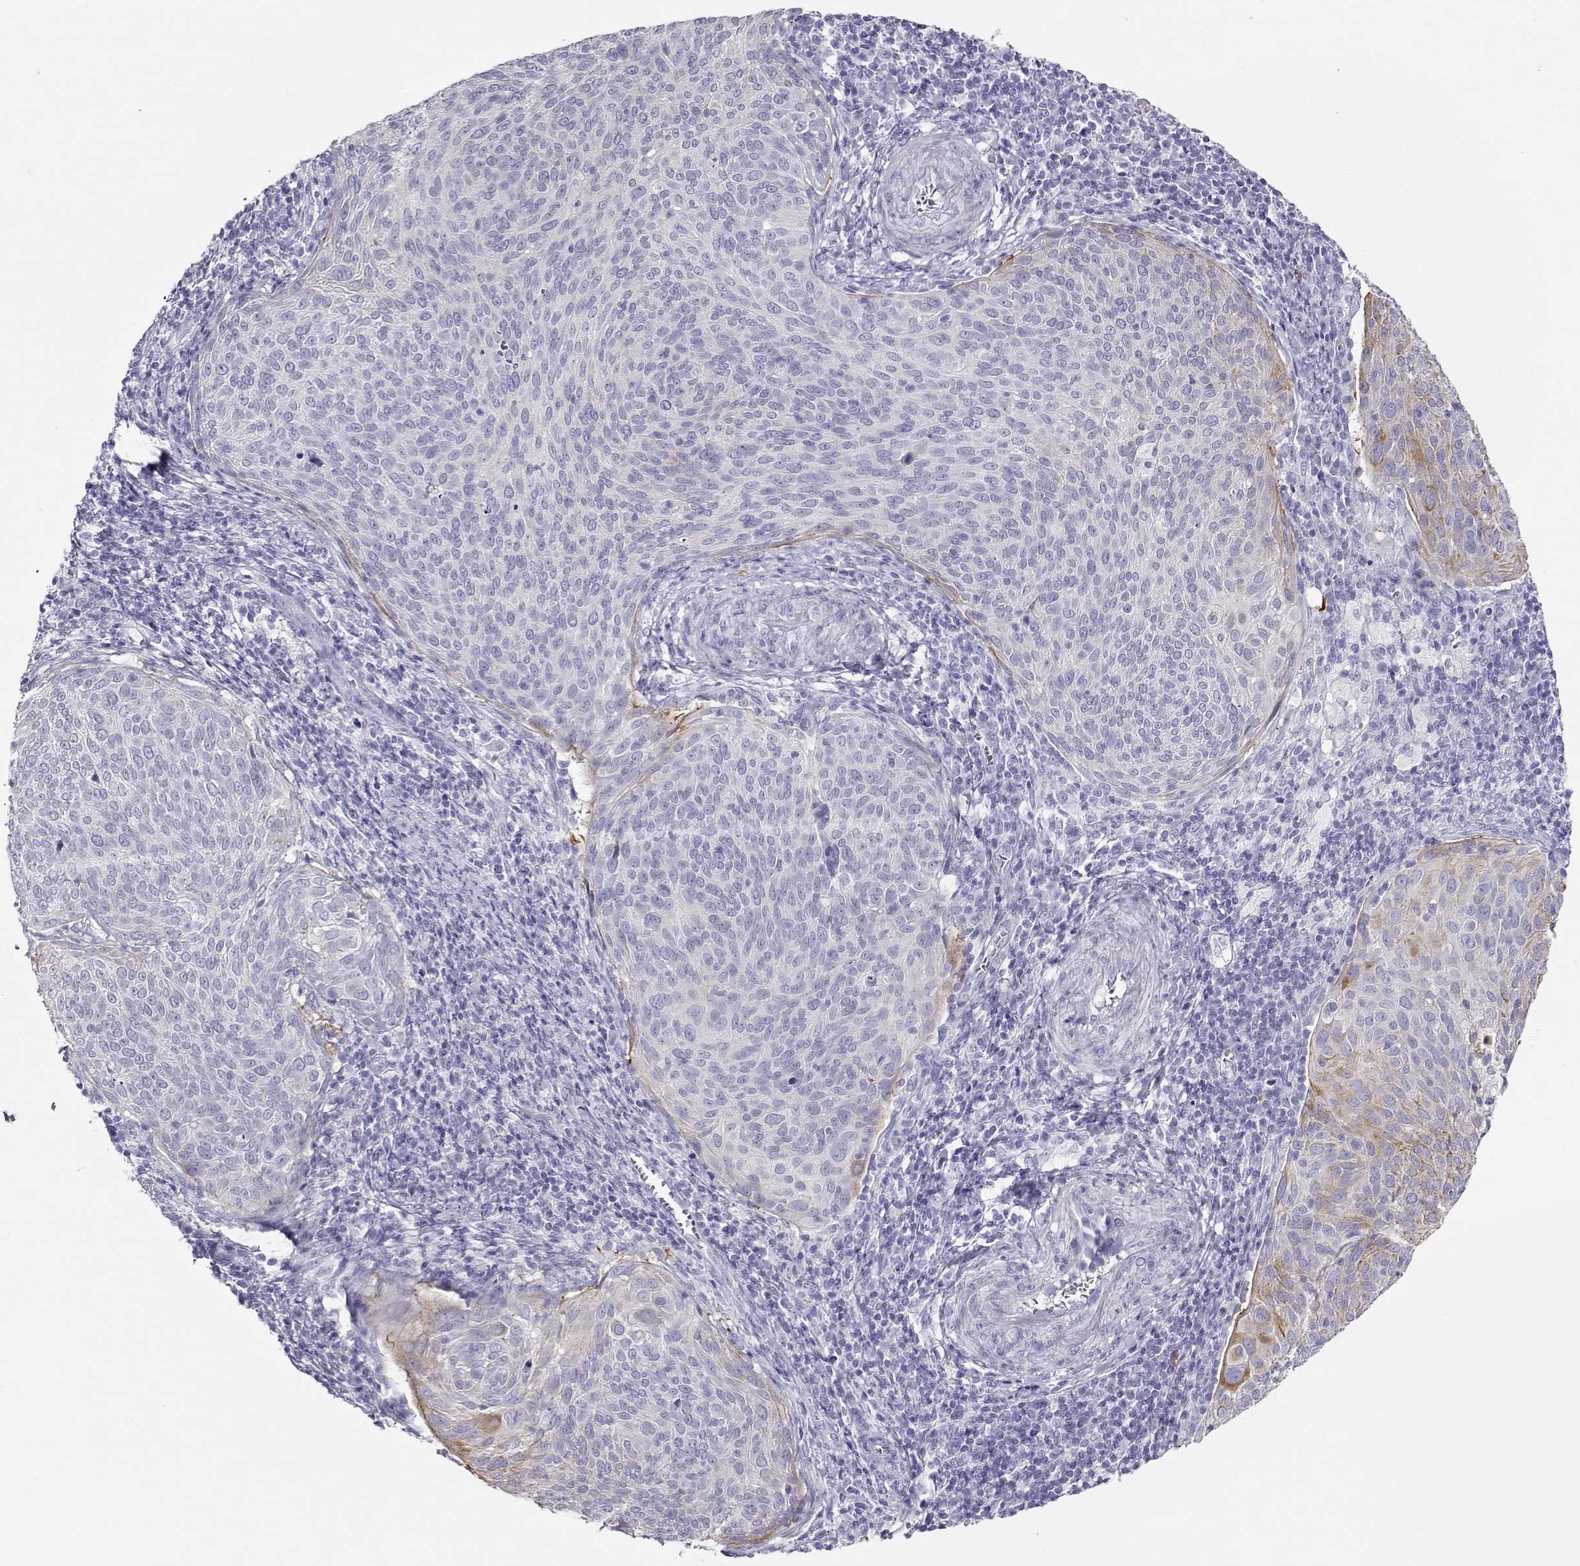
{"staining": {"intensity": "negative", "quantity": "none", "location": "none"}, "tissue": "cervical cancer", "cell_type": "Tumor cells", "image_type": "cancer", "snomed": [{"axis": "morphology", "description": "Squamous cell carcinoma, NOS"}, {"axis": "topography", "description": "Cervix"}], "caption": "Cervical cancer was stained to show a protein in brown. There is no significant staining in tumor cells.", "gene": "CRX", "patient": {"sex": "female", "age": 39}}